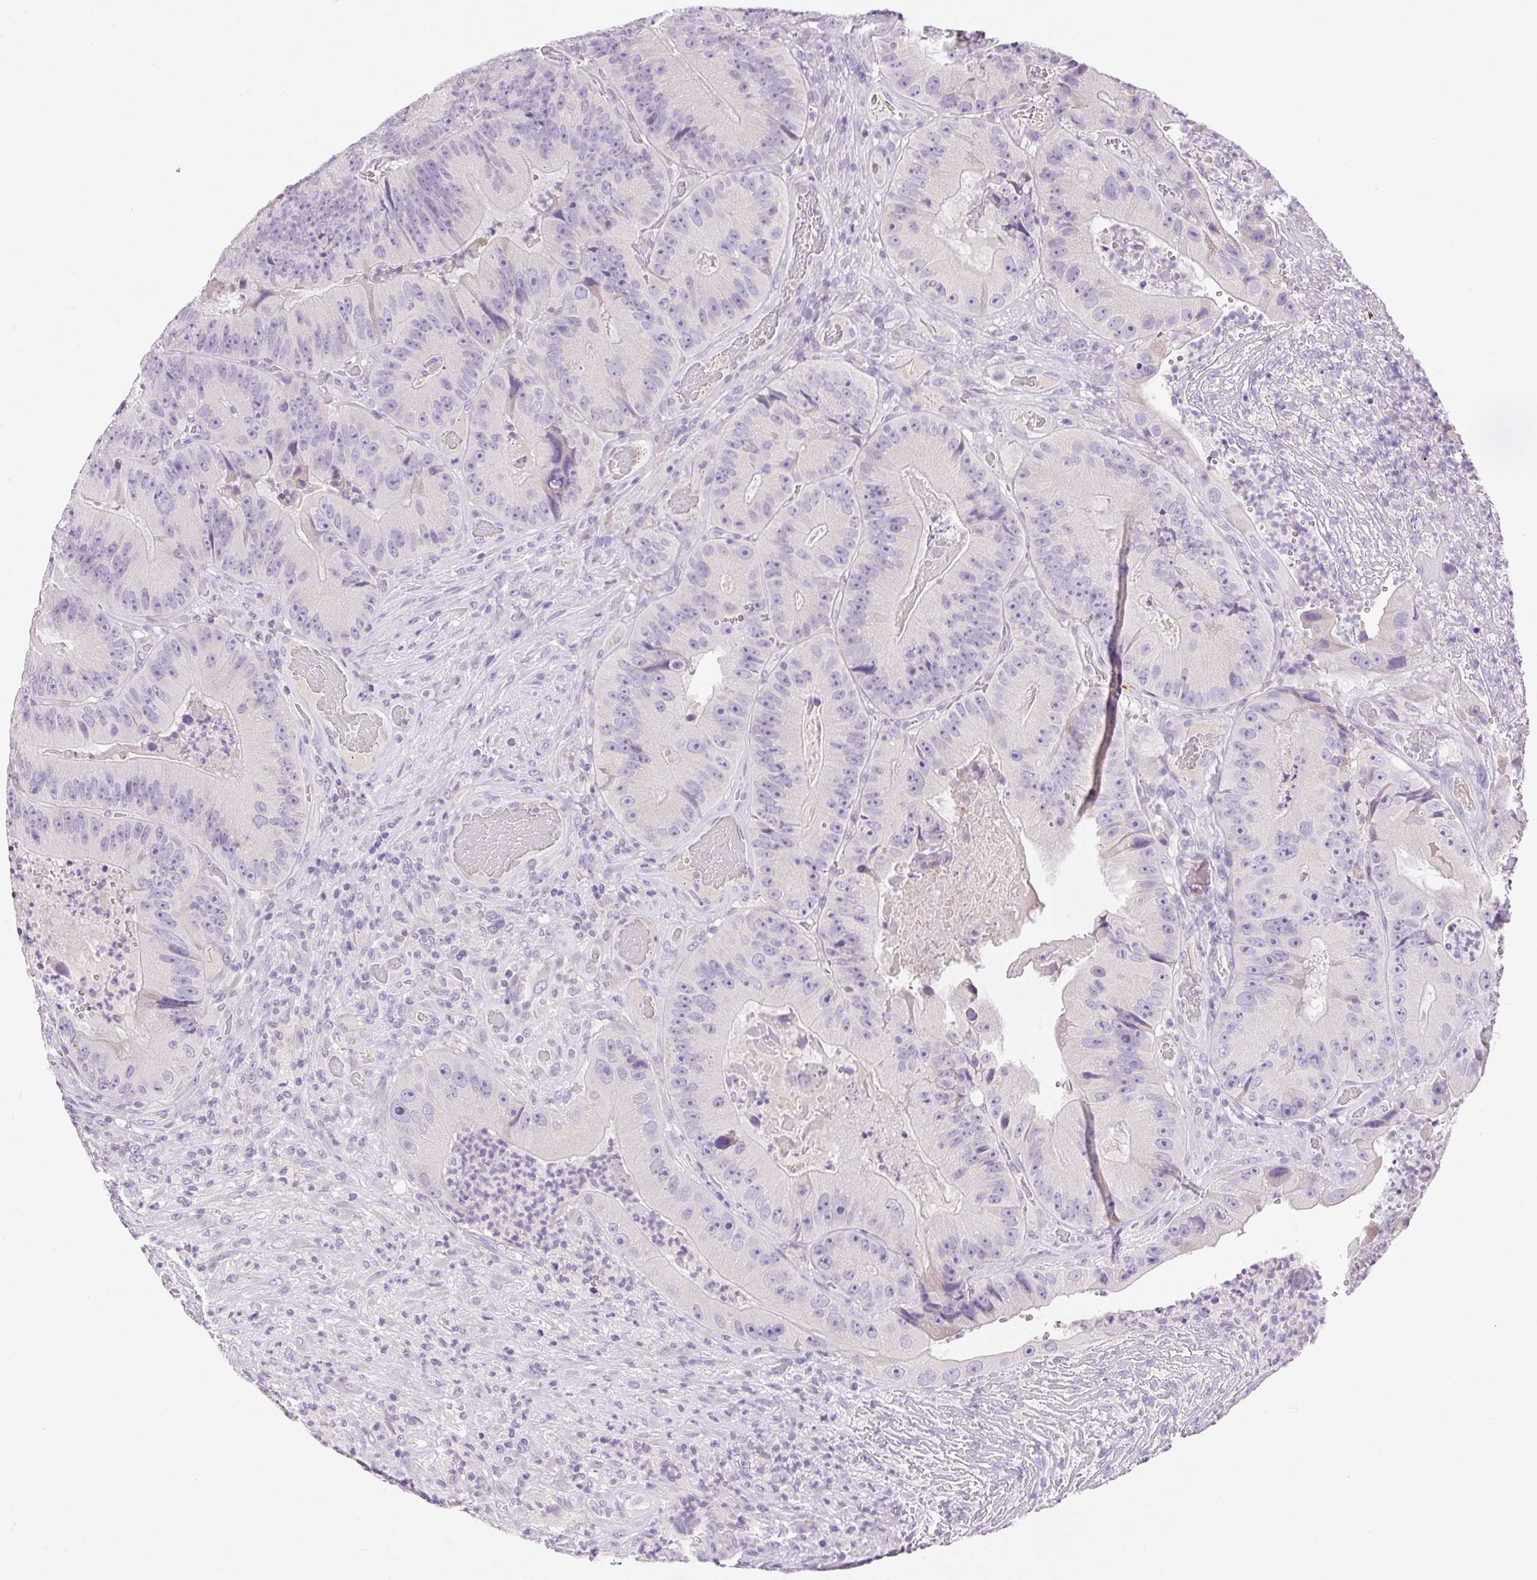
{"staining": {"intensity": "negative", "quantity": "none", "location": "none"}, "tissue": "colorectal cancer", "cell_type": "Tumor cells", "image_type": "cancer", "snomed": [{"axis": "morphology", "description": "Adenocarcinoma, NOS"}, {"axis": "topography", "description": "Colon"}], "caption": "Tumor cells are negative for protein expression in human colorectal cancer.", "gene": "ARHGAP11B", "patient": {"sex": "female", "age": 86}}